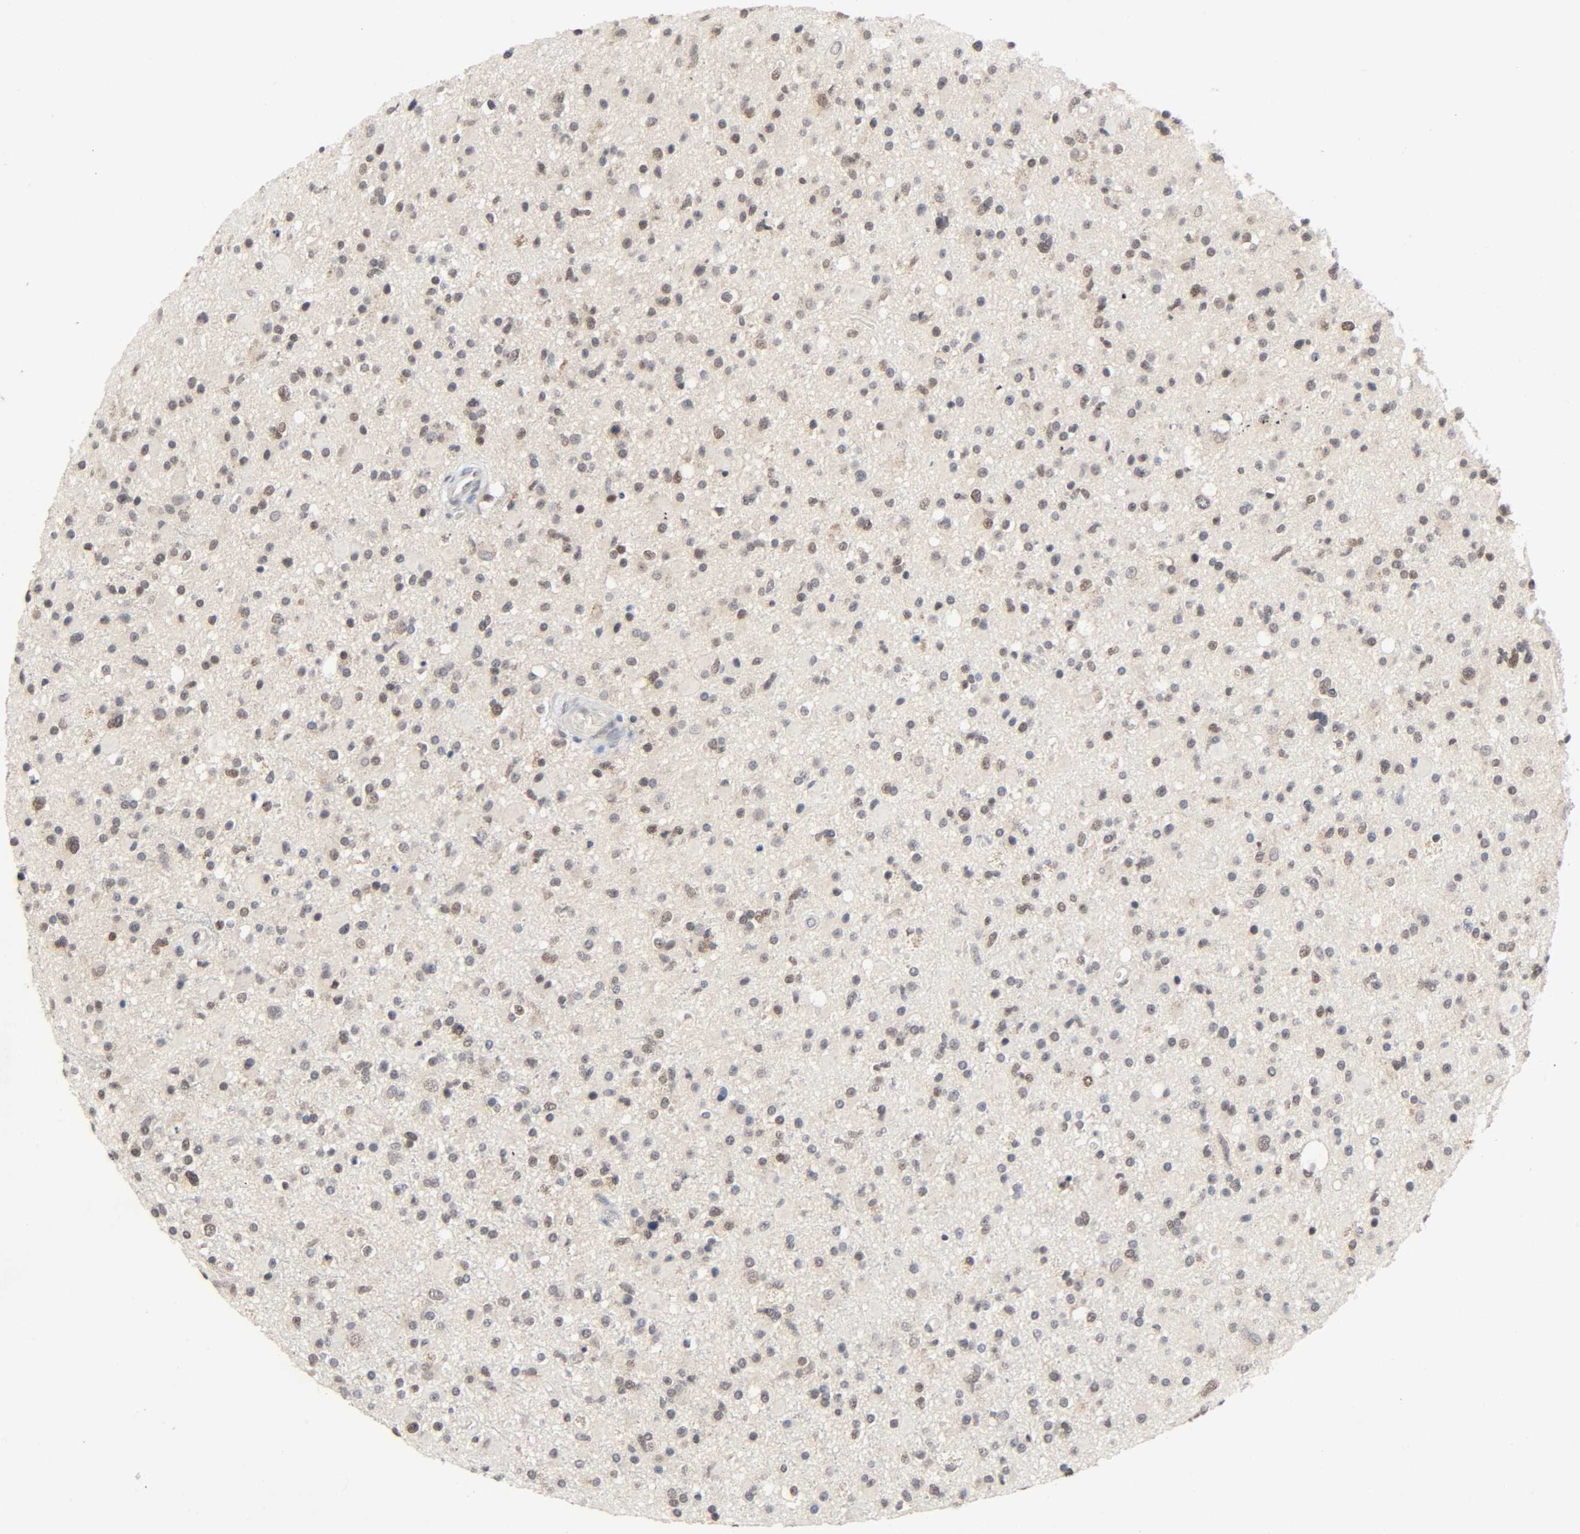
{"staining": {"intensity": "weak", "quantity": "25%-75%", "location": "nuclear"}, "tissue": "glioma", "cell_type": "Tumor cells", "image_type": "cancer", "snomed": [{"axis": "morphology", "description": "Glioma, malignant, High grade"}, {"axis": "topography", "description": "Brain"}], "caption": "A high-resolution photomicrograph shows immunohistochemistry (IHC) staining of malignant high-grade glioma, which displays weak nuclear staining in approximately 25%-75% of tumor cells. (Stains: DAB (3,3'-diaminobenzidine) in brown, nuclei in blue, Microscopy: brightfield microscopy at high magnification).", "gene": "MAPKAPK5", "patient": {"sex": "male", "age": 33}}